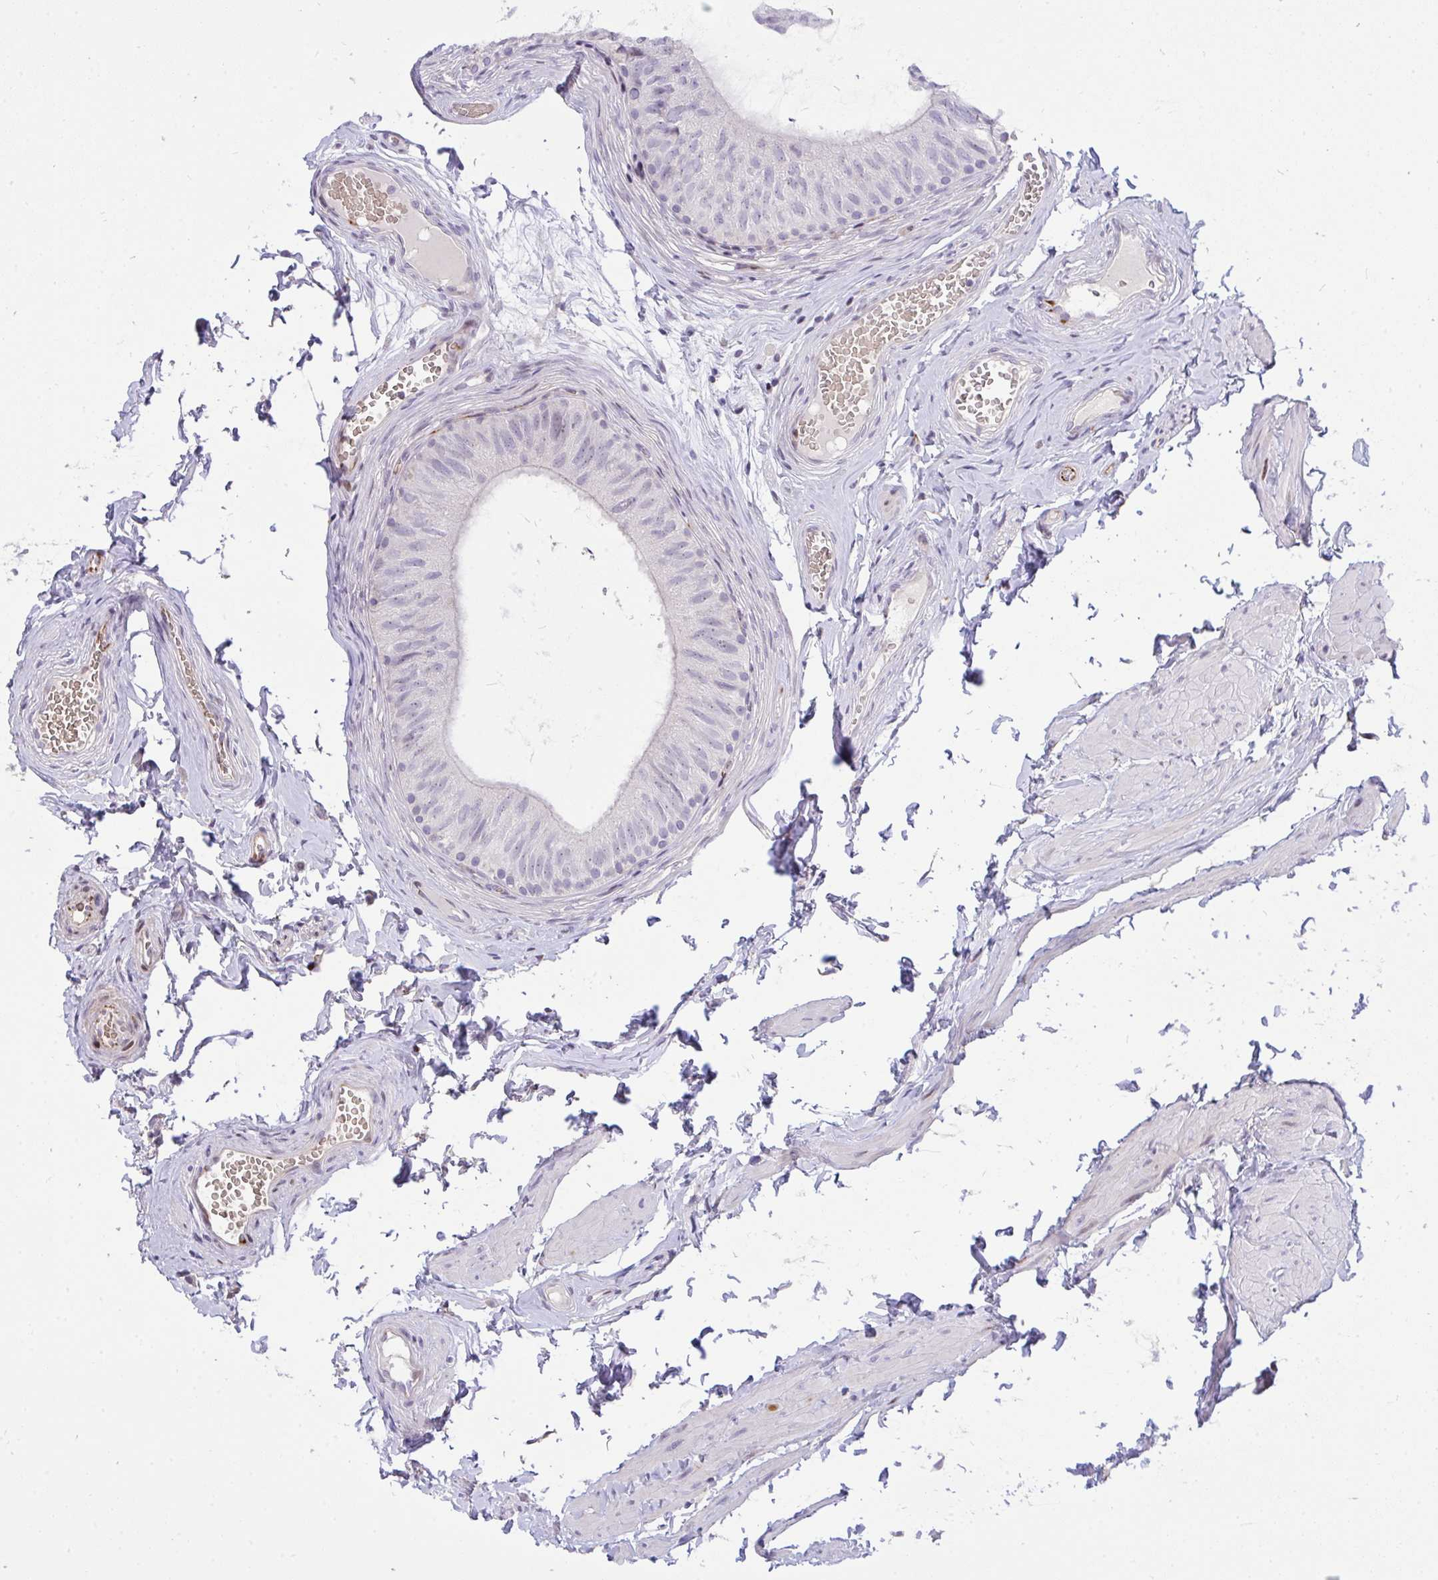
{"staining": {"intensity": "weak", "quantity": "<25%", "location": "nuclear"}, "tissue": "epididymis", "cell_type": "Glandular cells", "image_type": "normal", "snomed": [{"axis": "morphology", "description": "Normal tissue, NOS"}, {"axis": "topography", "description": "Epididymis, spermatic cord, NOS"}, {"axis": "topography", "description": "Epididymis"}, {"axis": "topography", "description": "Peripheral nerve tissue"}], "caption": "This is an immunohistochemistry image of normal human epididymis. There is no positivity in glandular cells.", "gene": "PLPPR3", "patient": {"sex": "male", "age": 29}}